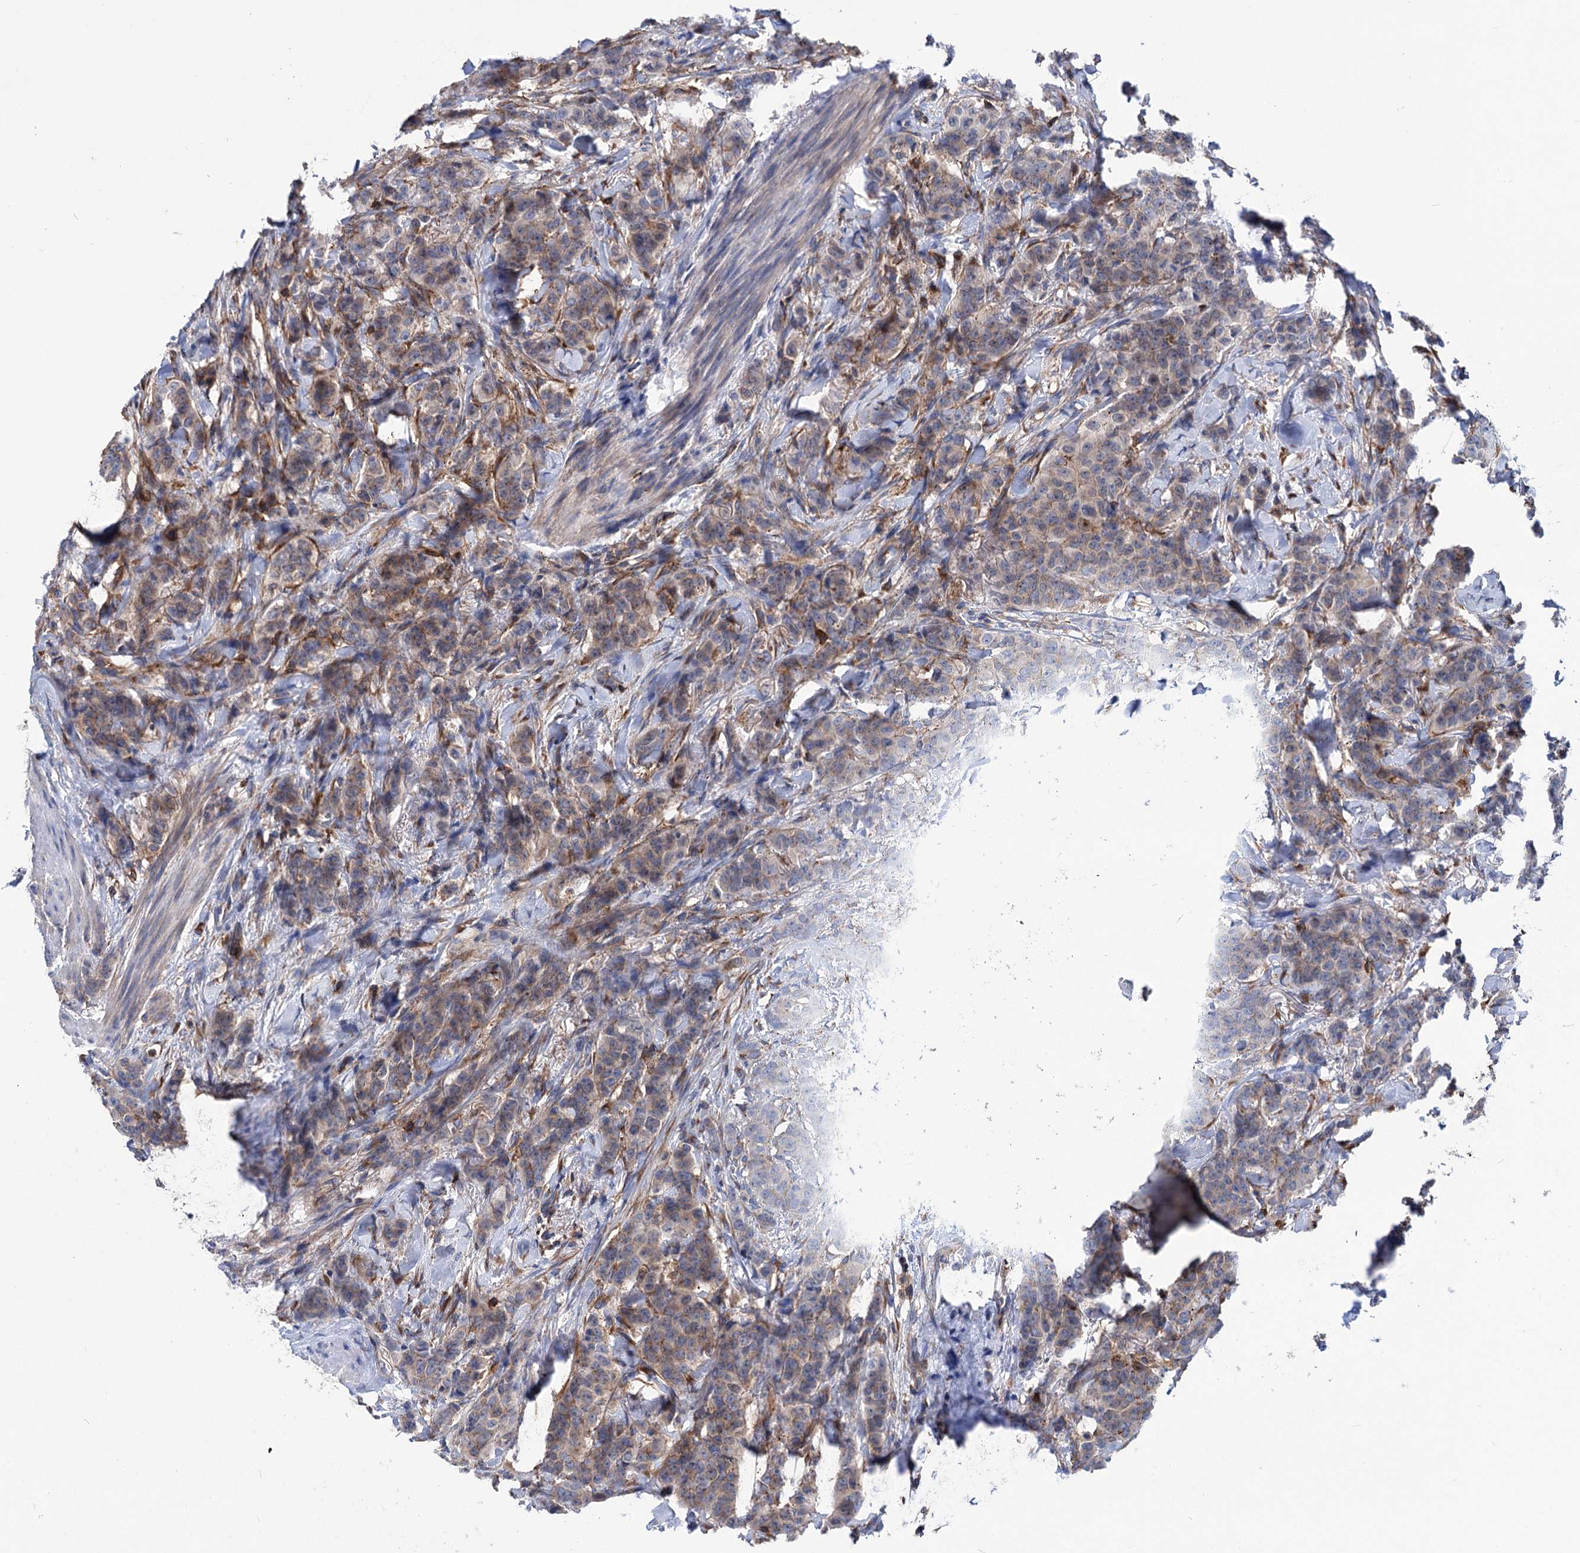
{"staining": {"intensity": "weak", "quantity": "<25%", "location": "cytoplasmic/membranous"}, "tissue": "breast cancer", "cell_type": "Tumor cells", "image_type": "cancer", "snomed": [{"axis": "morphology", "description": "Duct carcinoma"}, {"axis": "topography", "description": "Breast"}], "caption": "A high-resolution histopathology image shows immunohistochemistry (IHC) staining of breast infiltrating ductal carcinoma, which displays no significant expression in tumor cells.", "gene": "DEF6", "patient": {"sex": "female", "age": 40}}